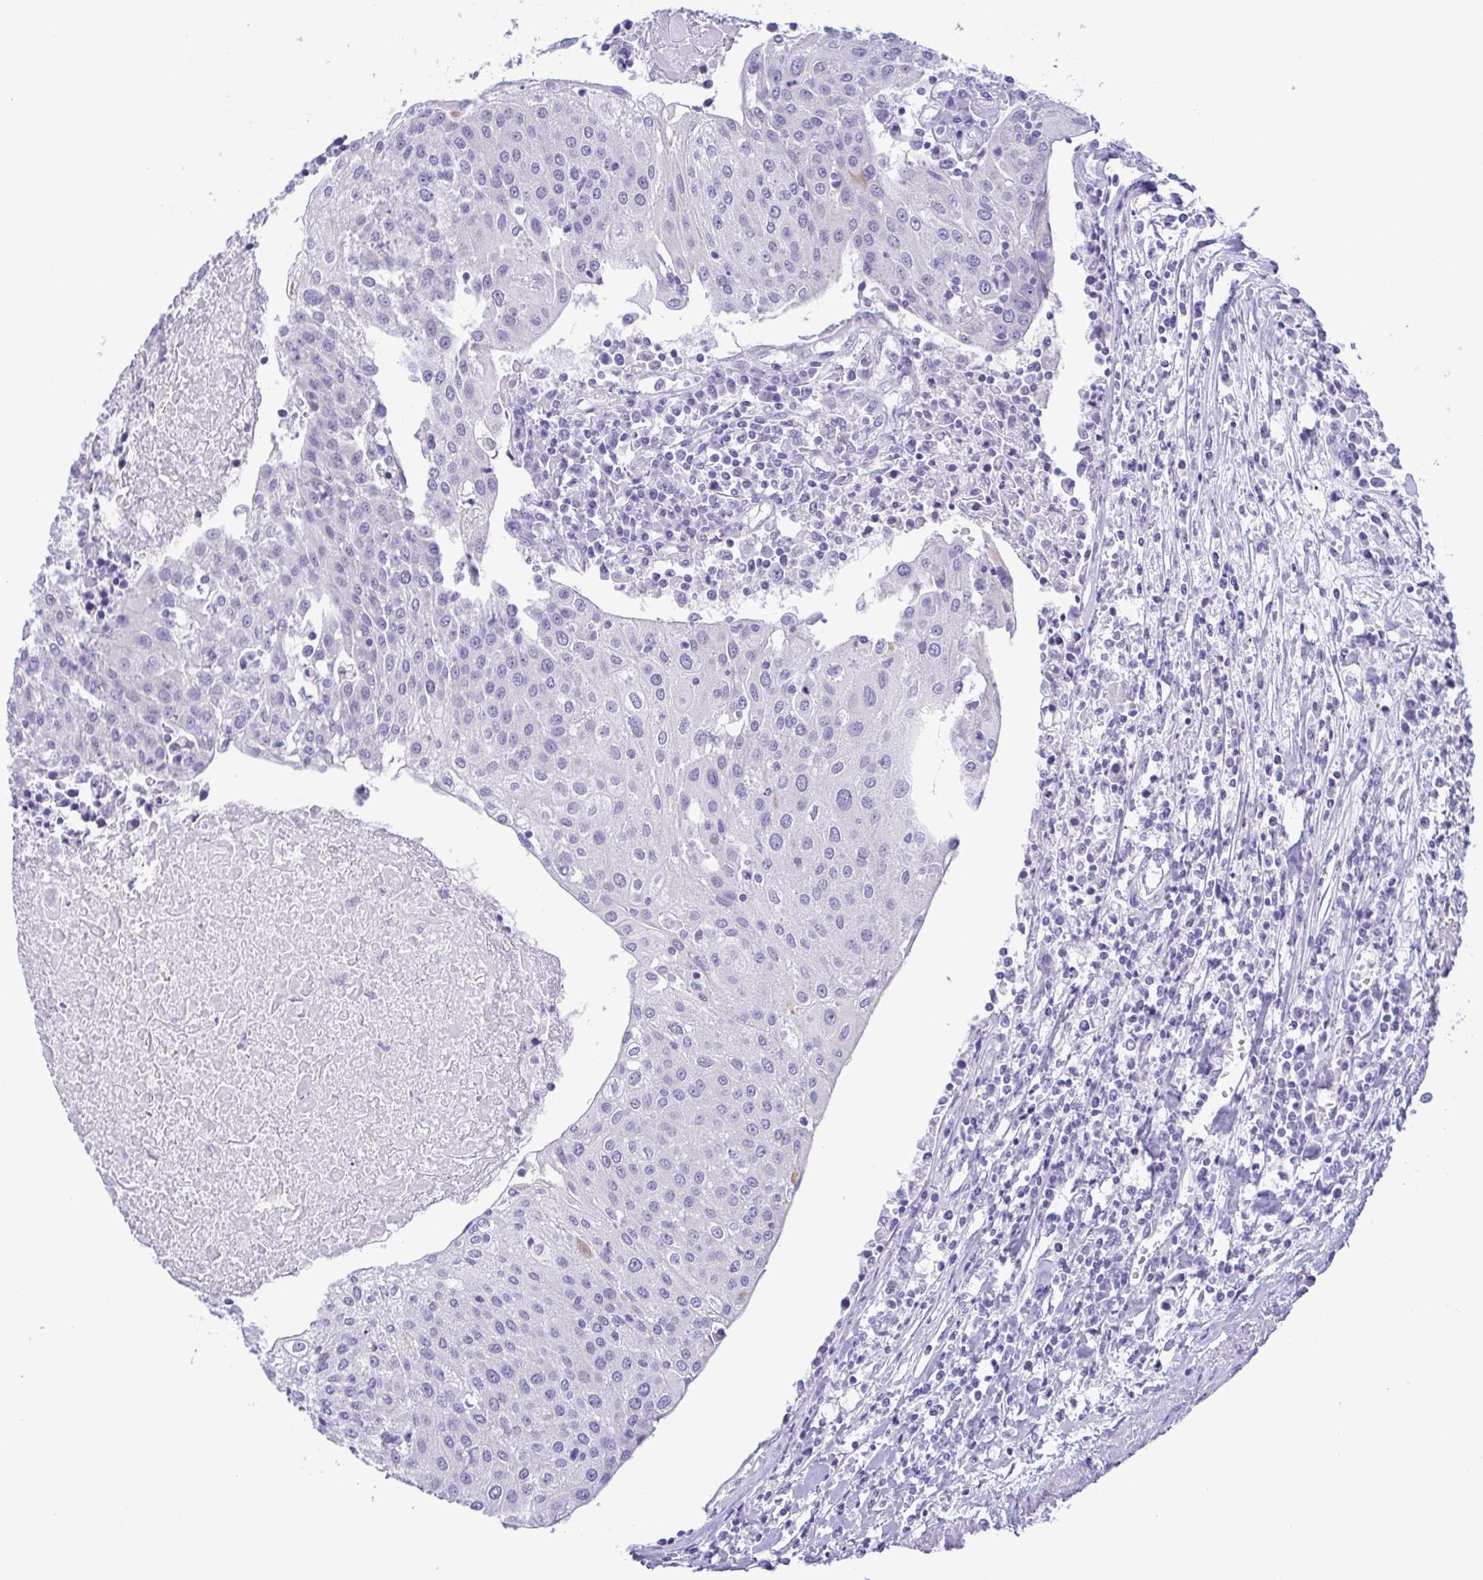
{"staining": {"intensity": "negative", "quantity": "none", "location": "none"}, "tissue": "urothelial cancer", "cell_type": "Tumor cells", "image_type": "cancer", "snomed": [{"axis": "morphology", "description": "Urothelial carcinoma, High grade"}, {"axis": "topography", "description": "Urinary bladder"}], "caption": "Tumor cells are negative for protein expression in human urothelial carcinoma (high-grade).", "gene": "MYL7", "patient": {"sex": "female", "age": 85}}